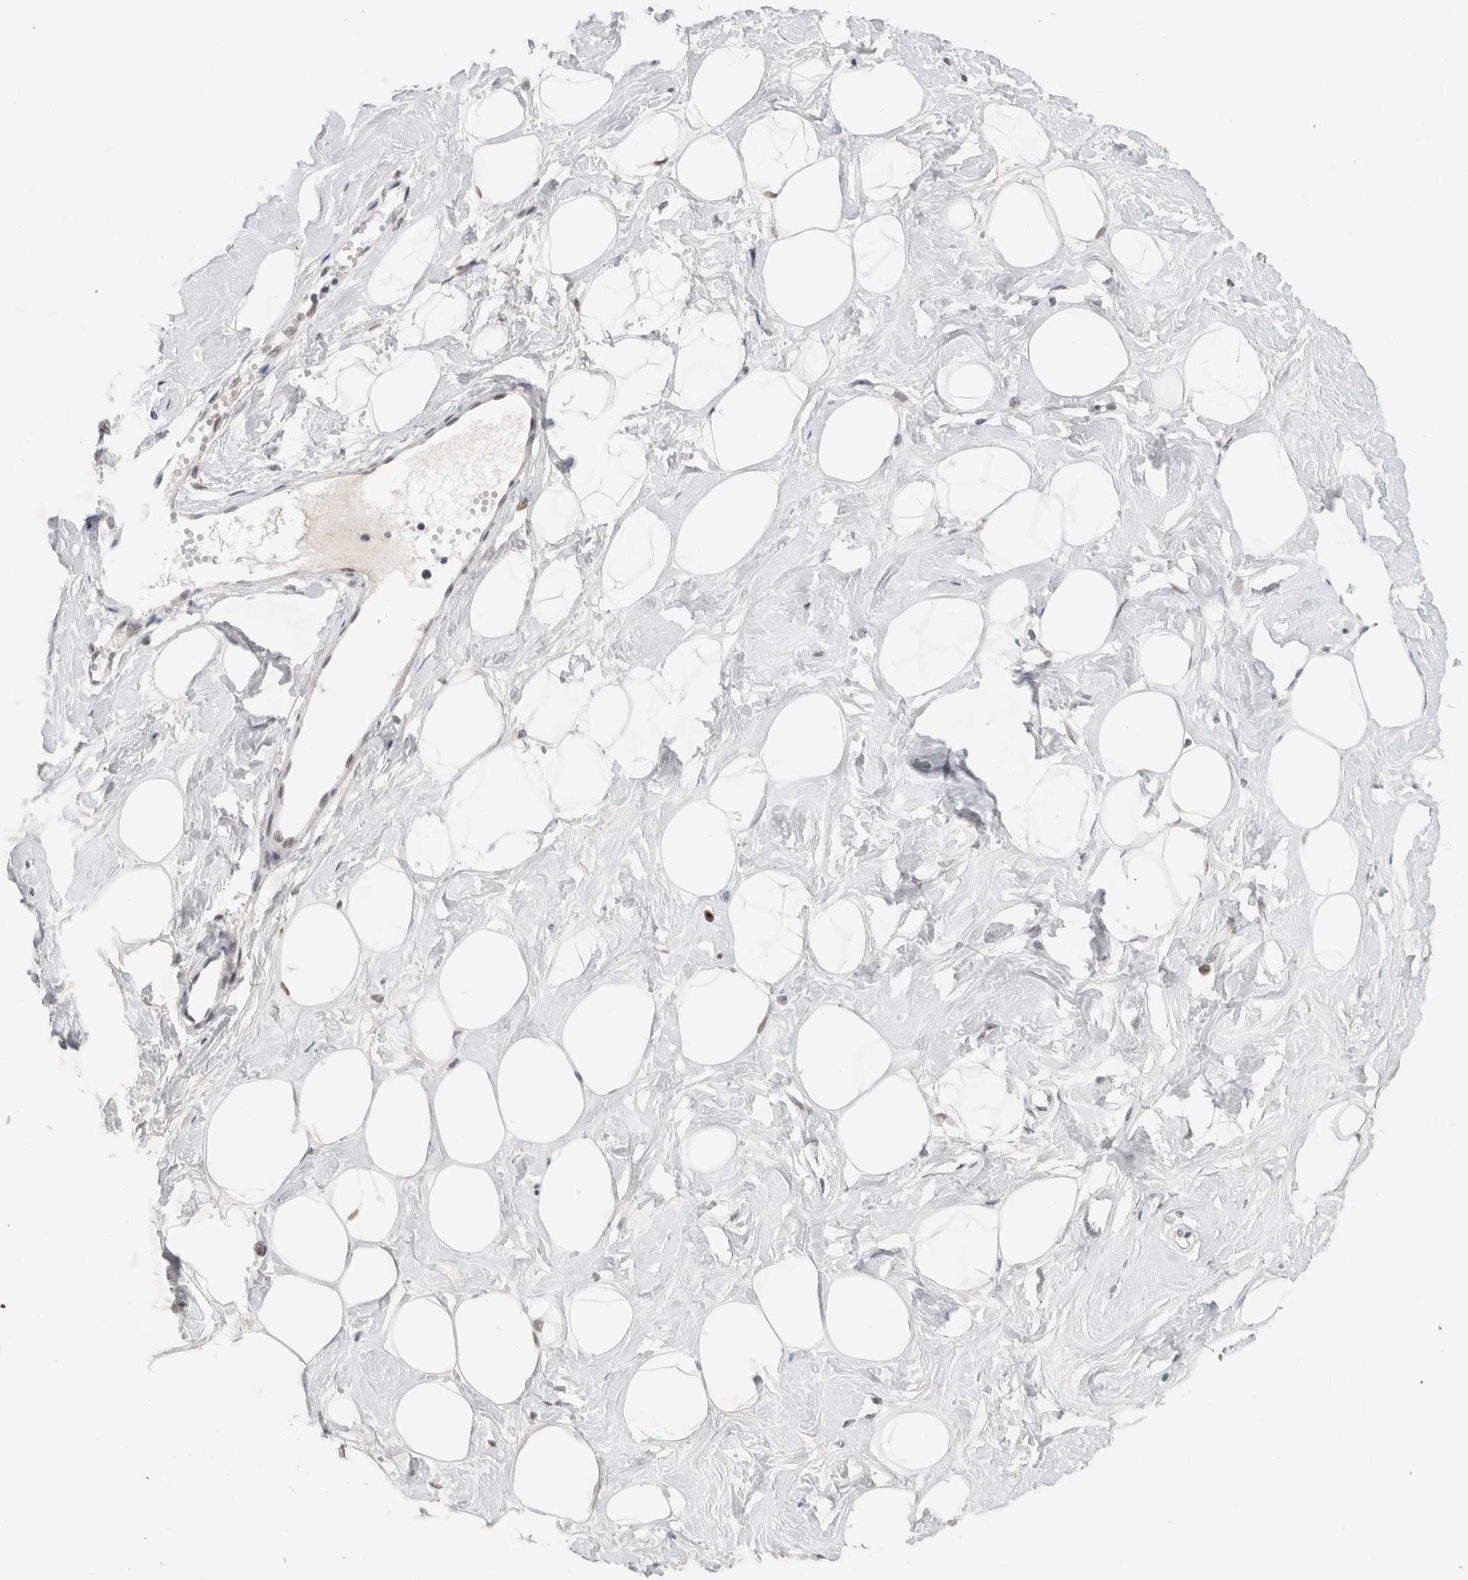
{"staining": {"intensity": "negative", "quantity": "none", "location": "none"}, "tissue": "breast", "cell_type": "Adipocytes", "image_type": "normal", "snomed": [{"axis": "morphology", "description": "Normal tissue, NOS"}, {"axis": "topography", "description": "Breast"}], "caption": "Immunohistochemical staining of benign human breast reveals no significant staining in adipocytes. Nuclei are stained in blue.", "gene": "RECQL4", "patient": {"sex": "female", "age": 23}}